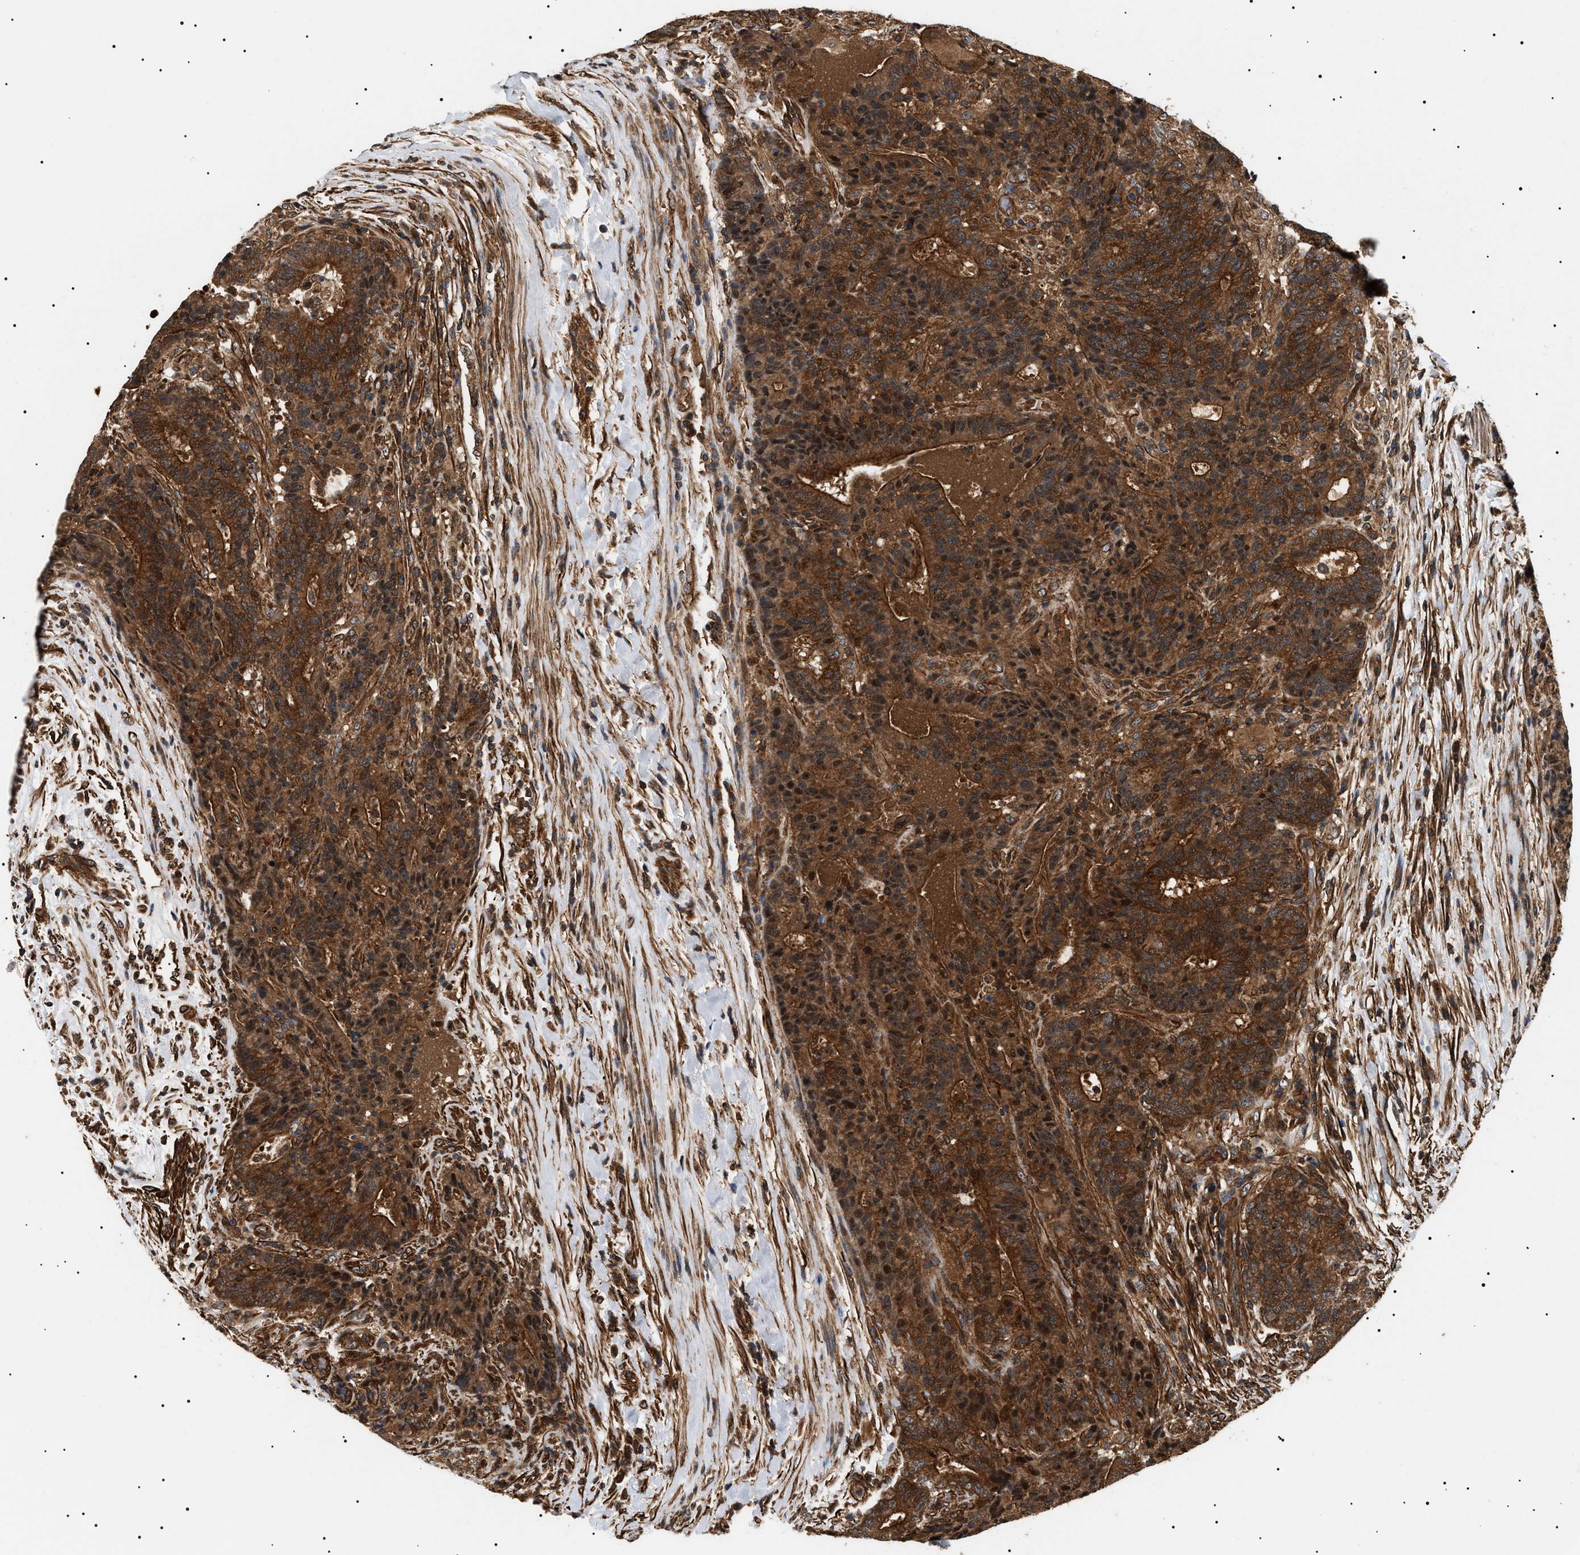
{"staining": {"intensity": "strong", "quantity": ">75%", "location": "cytoplasmic/membranous"}, "tissue": "colorectal cancer", "cell_type": "Tumor cells", "image_type": "cancer", "snomed": [{"axis": "morphology", "description": "Normal tissue, NOS"}, {"axis": "morphology", "description": "Adenocarcinoma, NOS"}, {"axis": "topography", "description": "Colon"}], "caption": "An IHC micrograph of neoplastic tissue is shown. Protein staining in brown labels strong cytoplasmic/membranous positivity in colorectal cancer within tumor cells.", "gene": "SH3GLB2", "patient": {"sex": "female", "age": 75}}